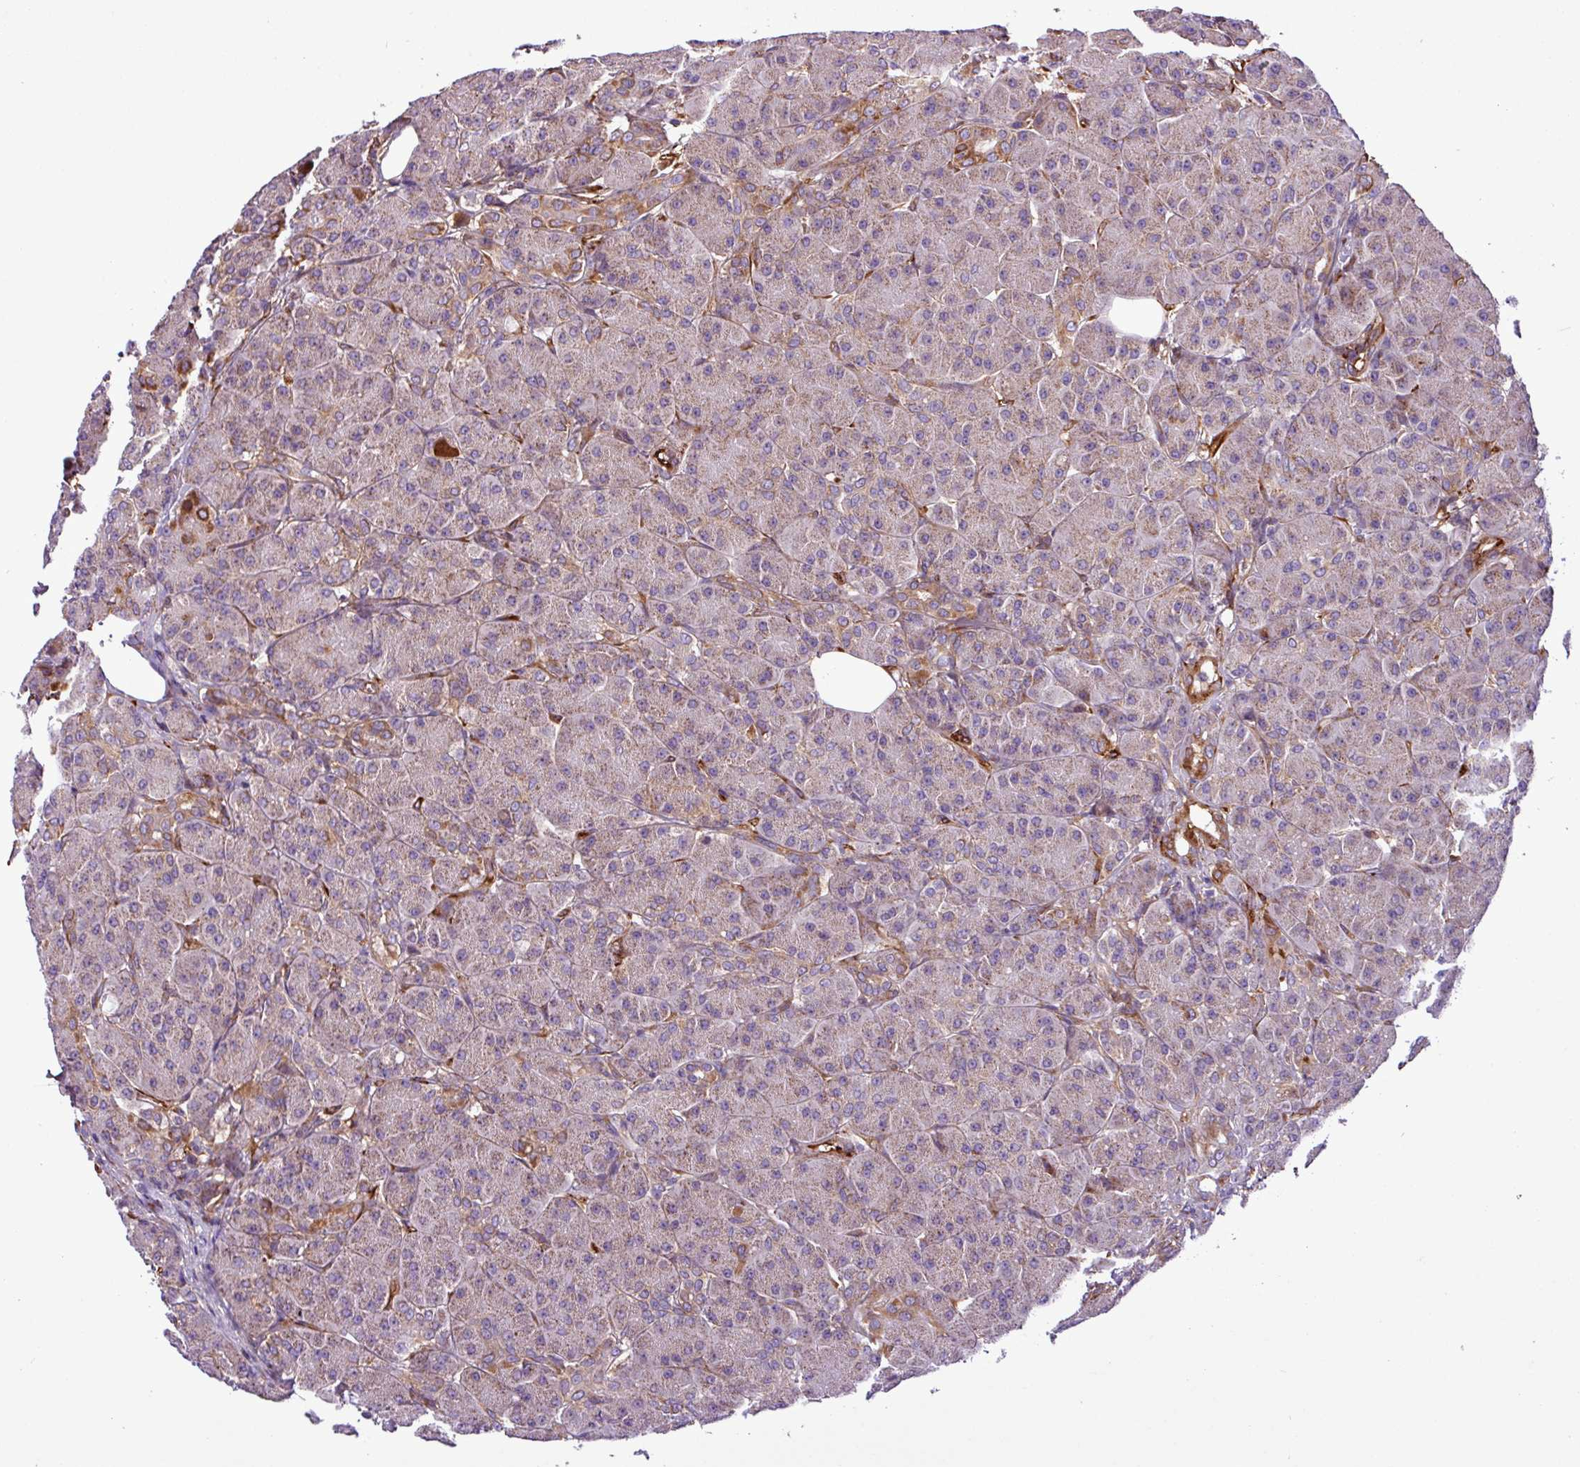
{"staining": {"intensity": "moderate", "quantity": "25%-75%", "location": "cytoplasmic/membranous"}, "tissue": "pancreas", "cell_type": "Exocrine glandular cells", "image_type": "normal", "snomed": [{"axis": "morphology", "description": "Normal tissue, NOS"}, {"axis": "topography", "description": "Pancreas"}], "caption": "A high-resolution image shows immunohistochemistry (IHC) staining of normal pancreas, which reveals moderate cytoplasmic/membranous expression in approximately 25%-75% of exocrine glandular cells. Nuclei are stained in blue.", "gene": "CWH43", "patient": {"sex": "male", "age": 63}}